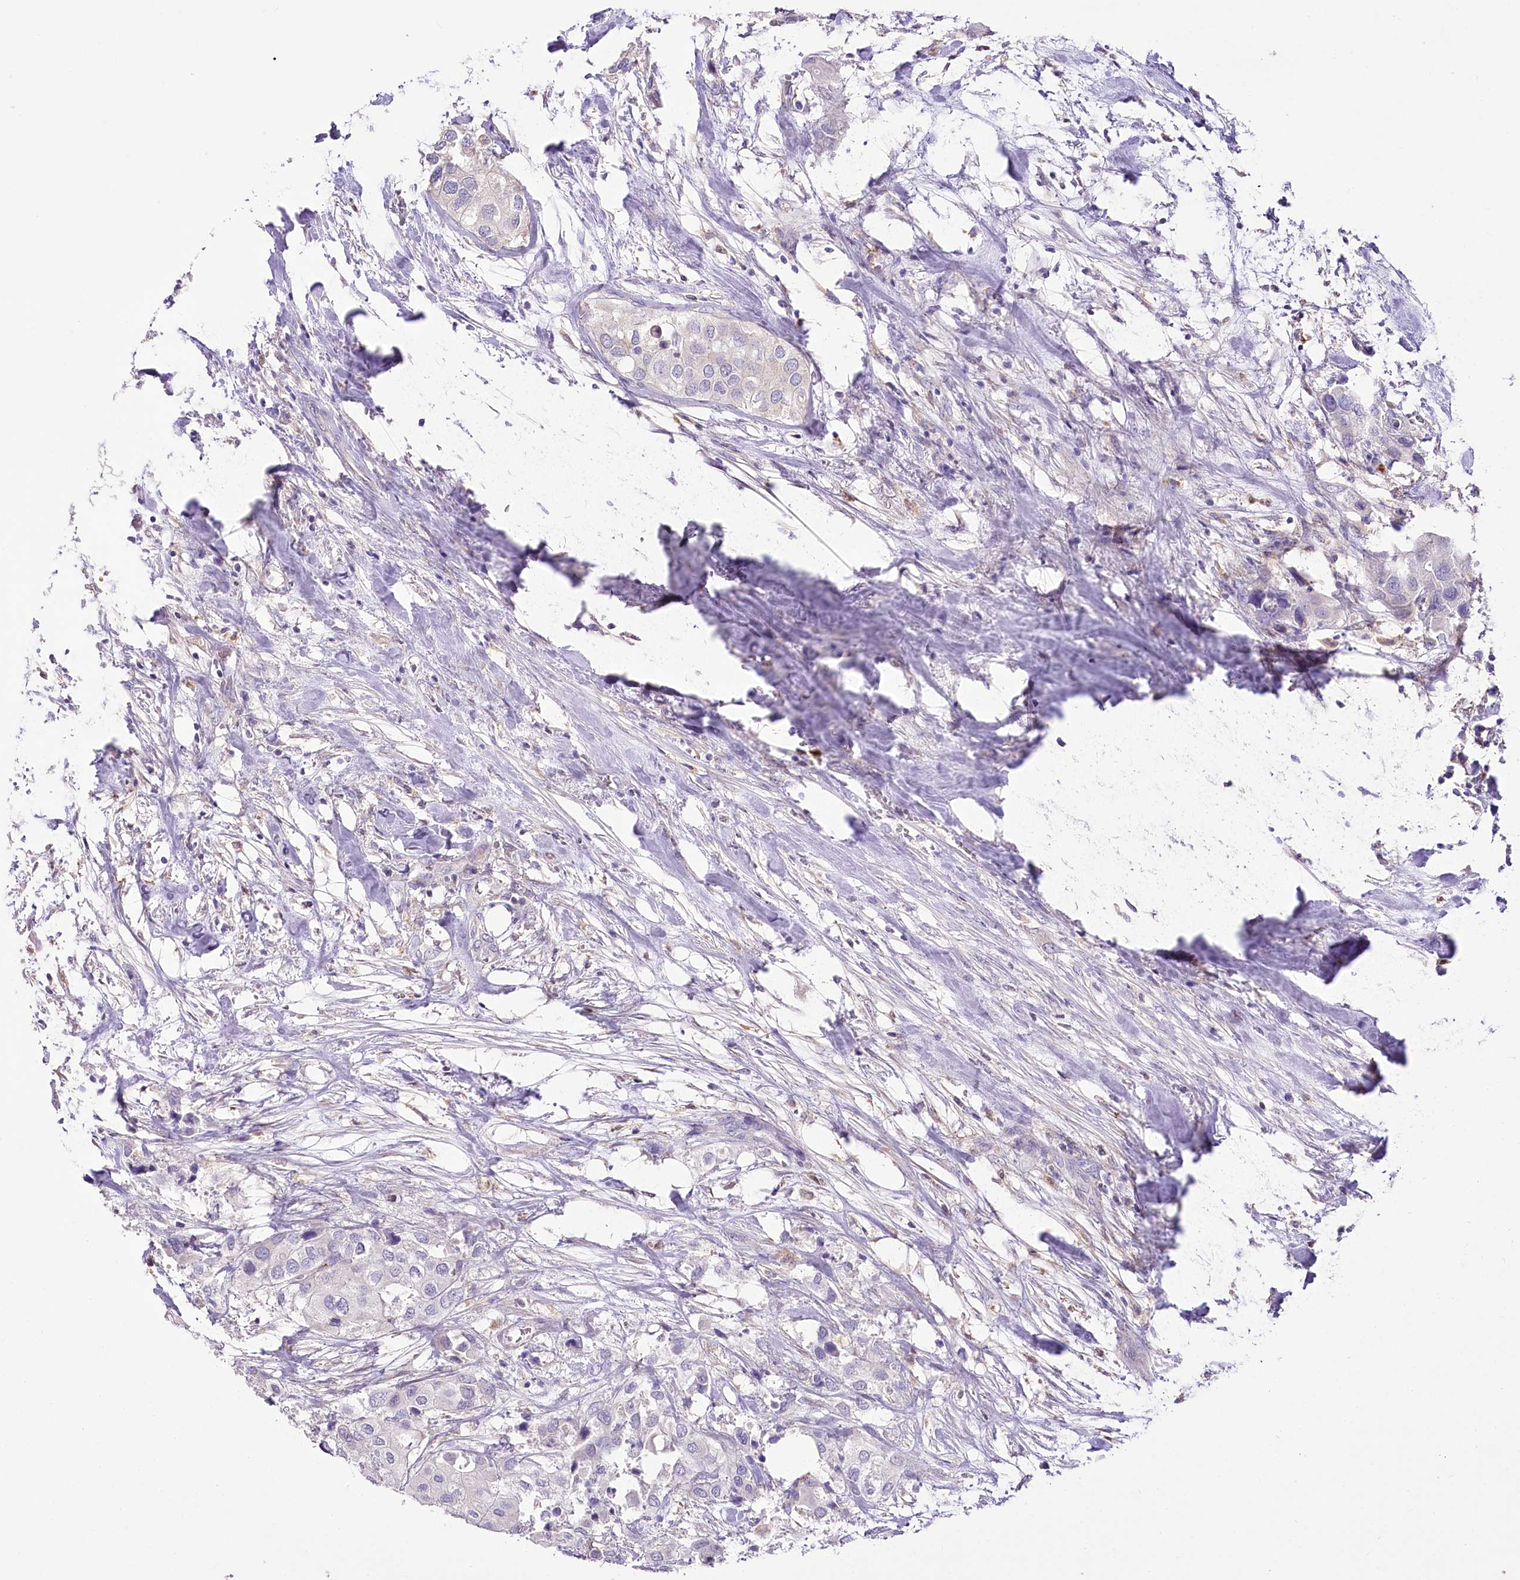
{"staining": {"intensity": "negative", "quantity": "none", "location": "none"}, "tissue": "urothelial cancer", "cell_type": "Tumor cells", "image_type": "cancer", "snomed": [{"axis": "morphology", "description": "Urothelial carcinoma, High grade"}, {"axis": "topography", "description": "Urinary bladder"}], "caption": "This is an IHC micrograph of human urothelial carcinoma (high-grade). There is no staining in tumor cells.", "gene": "DPYD", "patient": {"sex": "male", "age": 64}}